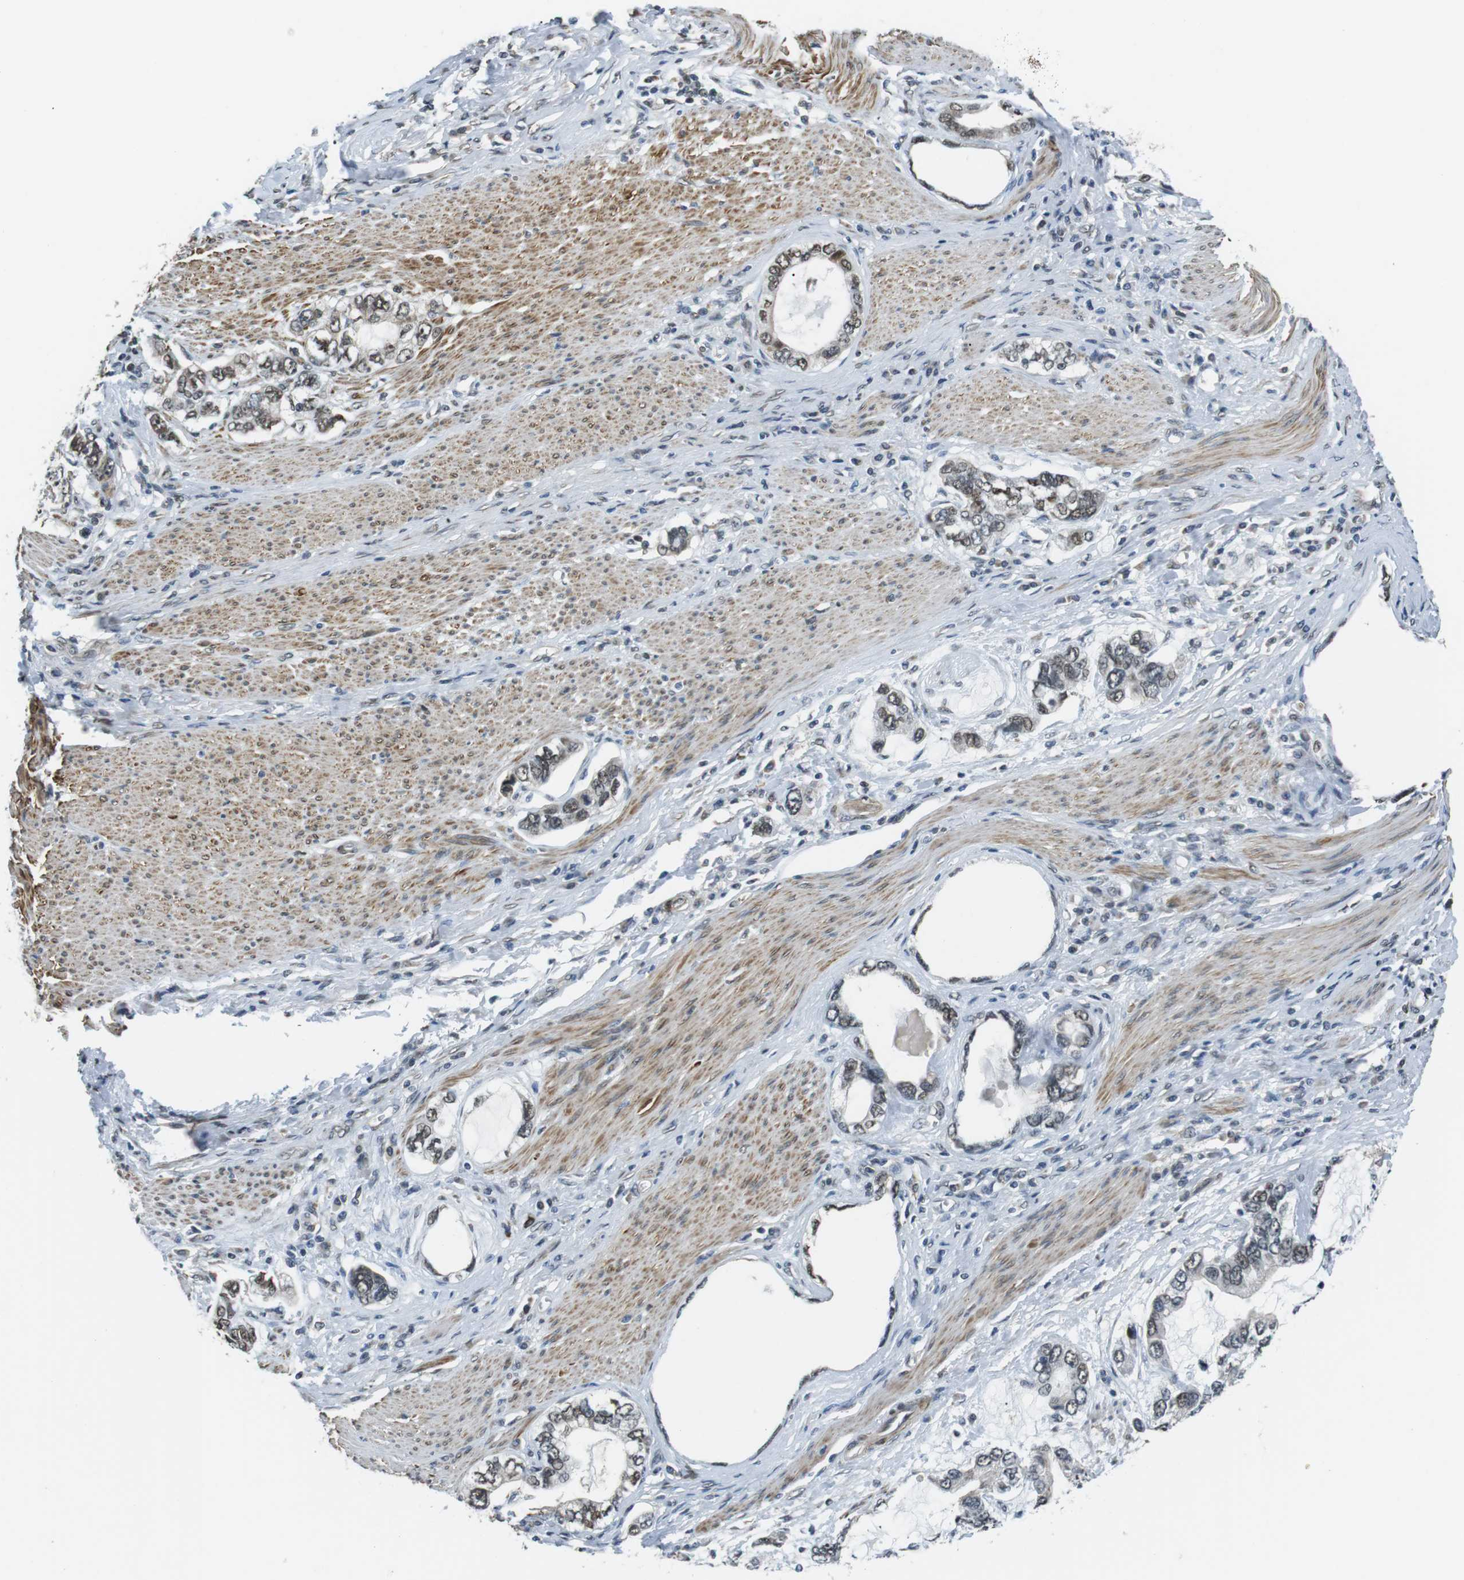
{"staining": {"intensity": "moderate", "quantity": "25%-75%", "location": "cytoplasmic/membranous,nuclear"}, "tissue": "stomach cancer", "cell_type": "Tumor cells", "image_type": "cancer", "snomed": [{"axis": "morphology", "description": "Adenocarcinoma, NOS"}, {"axis": "topography", "description": "Stomach, lower"}], "caption": "Immunohistochemical staining of human stomach cancer (adenocarcinoma) demonstrates medium levels of moderate cytoplasmic/membranous and nuclear protein positivity in approximately 25%-75% of tumor cells.", "gene": "USP7", "patient": {"sex": "female", "age": 93}}